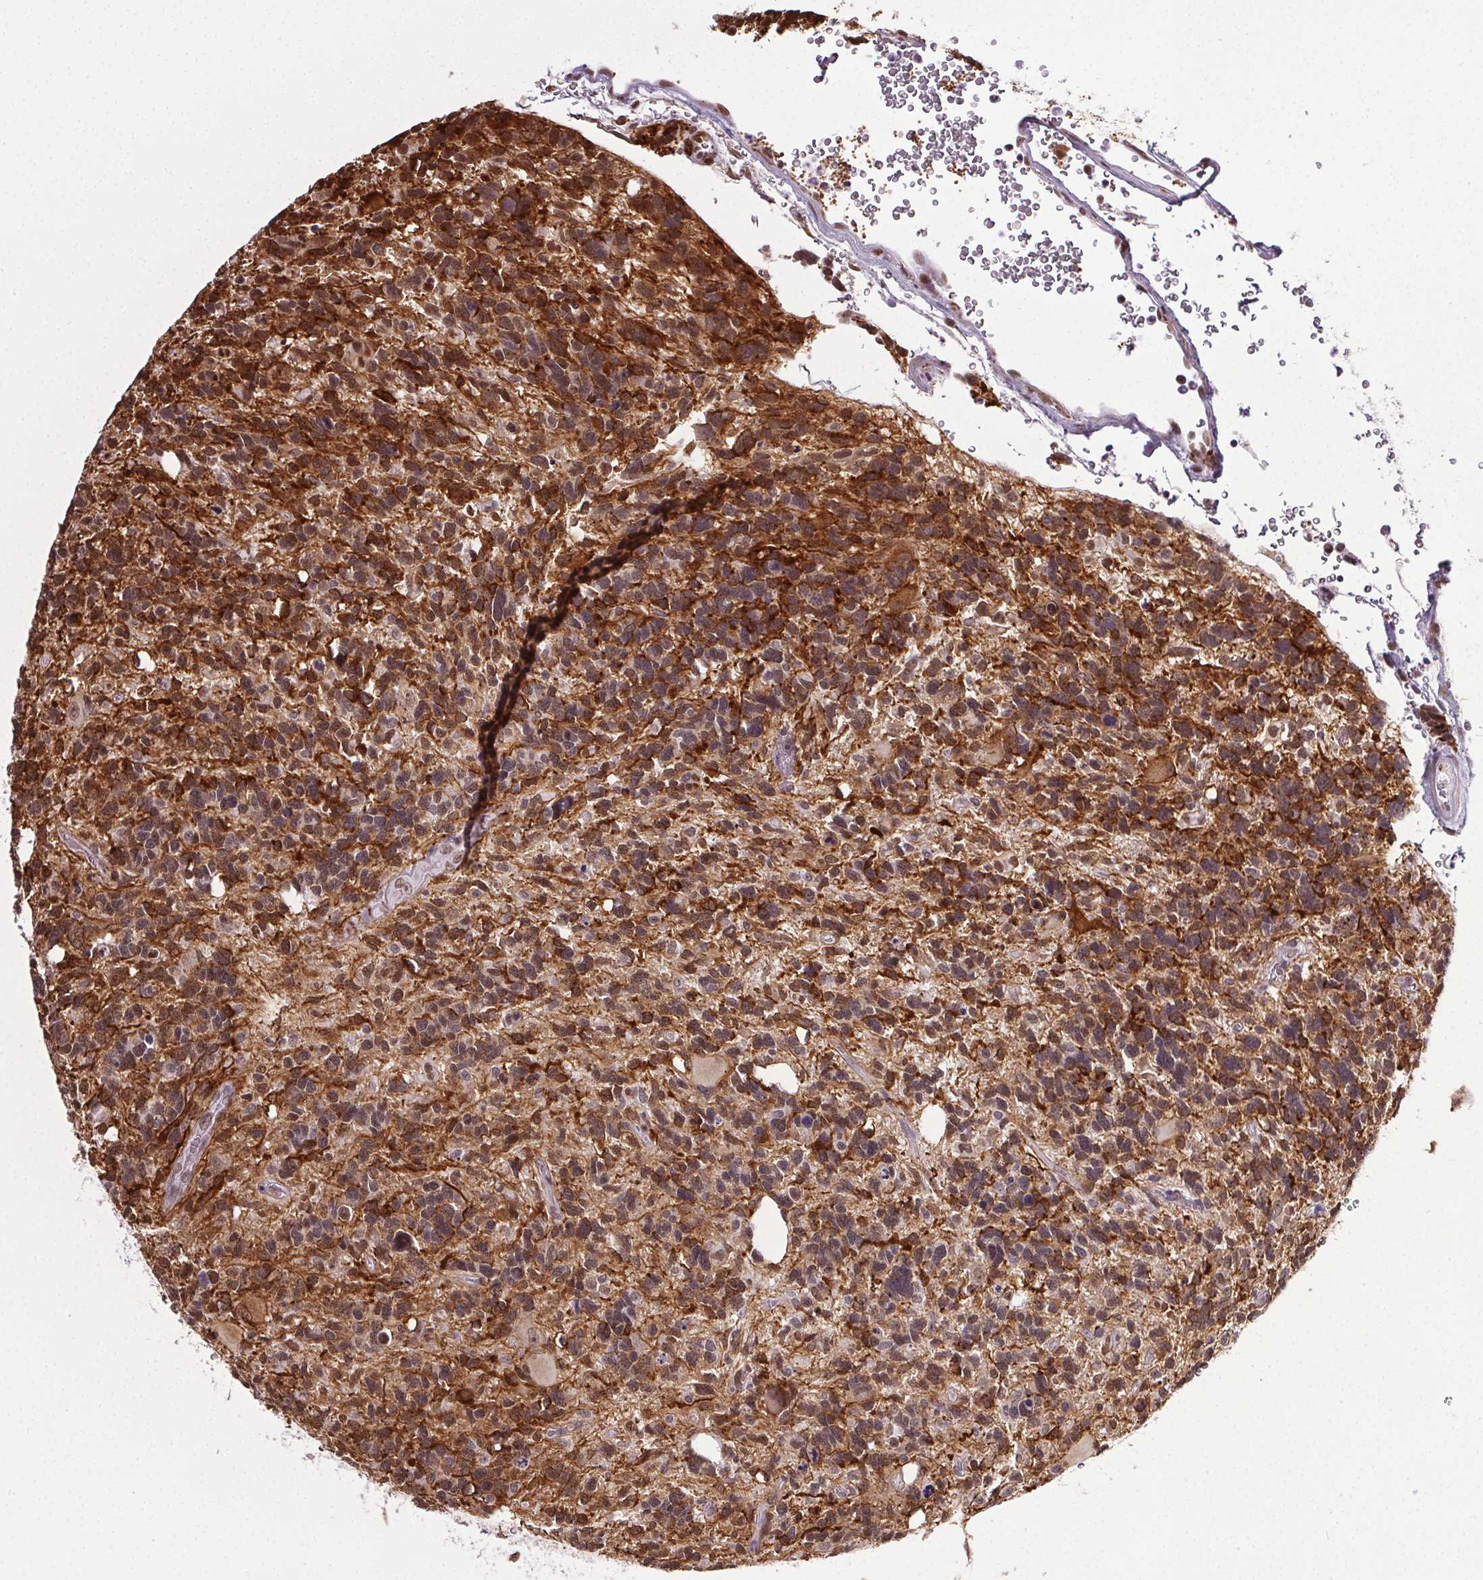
{"staining": {"intensity": "moderate", "quantity": "25%-75%", "location": "nuclear"}, "tissue": "glioma", "cell_type": "Tumor cells", "image_type": "cancer", "snomed": [{"axis": "morphology", "description": "Glioma, malignant, High grade"}, {"axis": "topography", "description": "Brain"}], "caption": "This is an image of immunohistochemistry staining of glioma, which shows moderate positivity in the nuclear of tumor cells.", "gene": "GP6", "patient": {"sex": "male", "age": 49}}